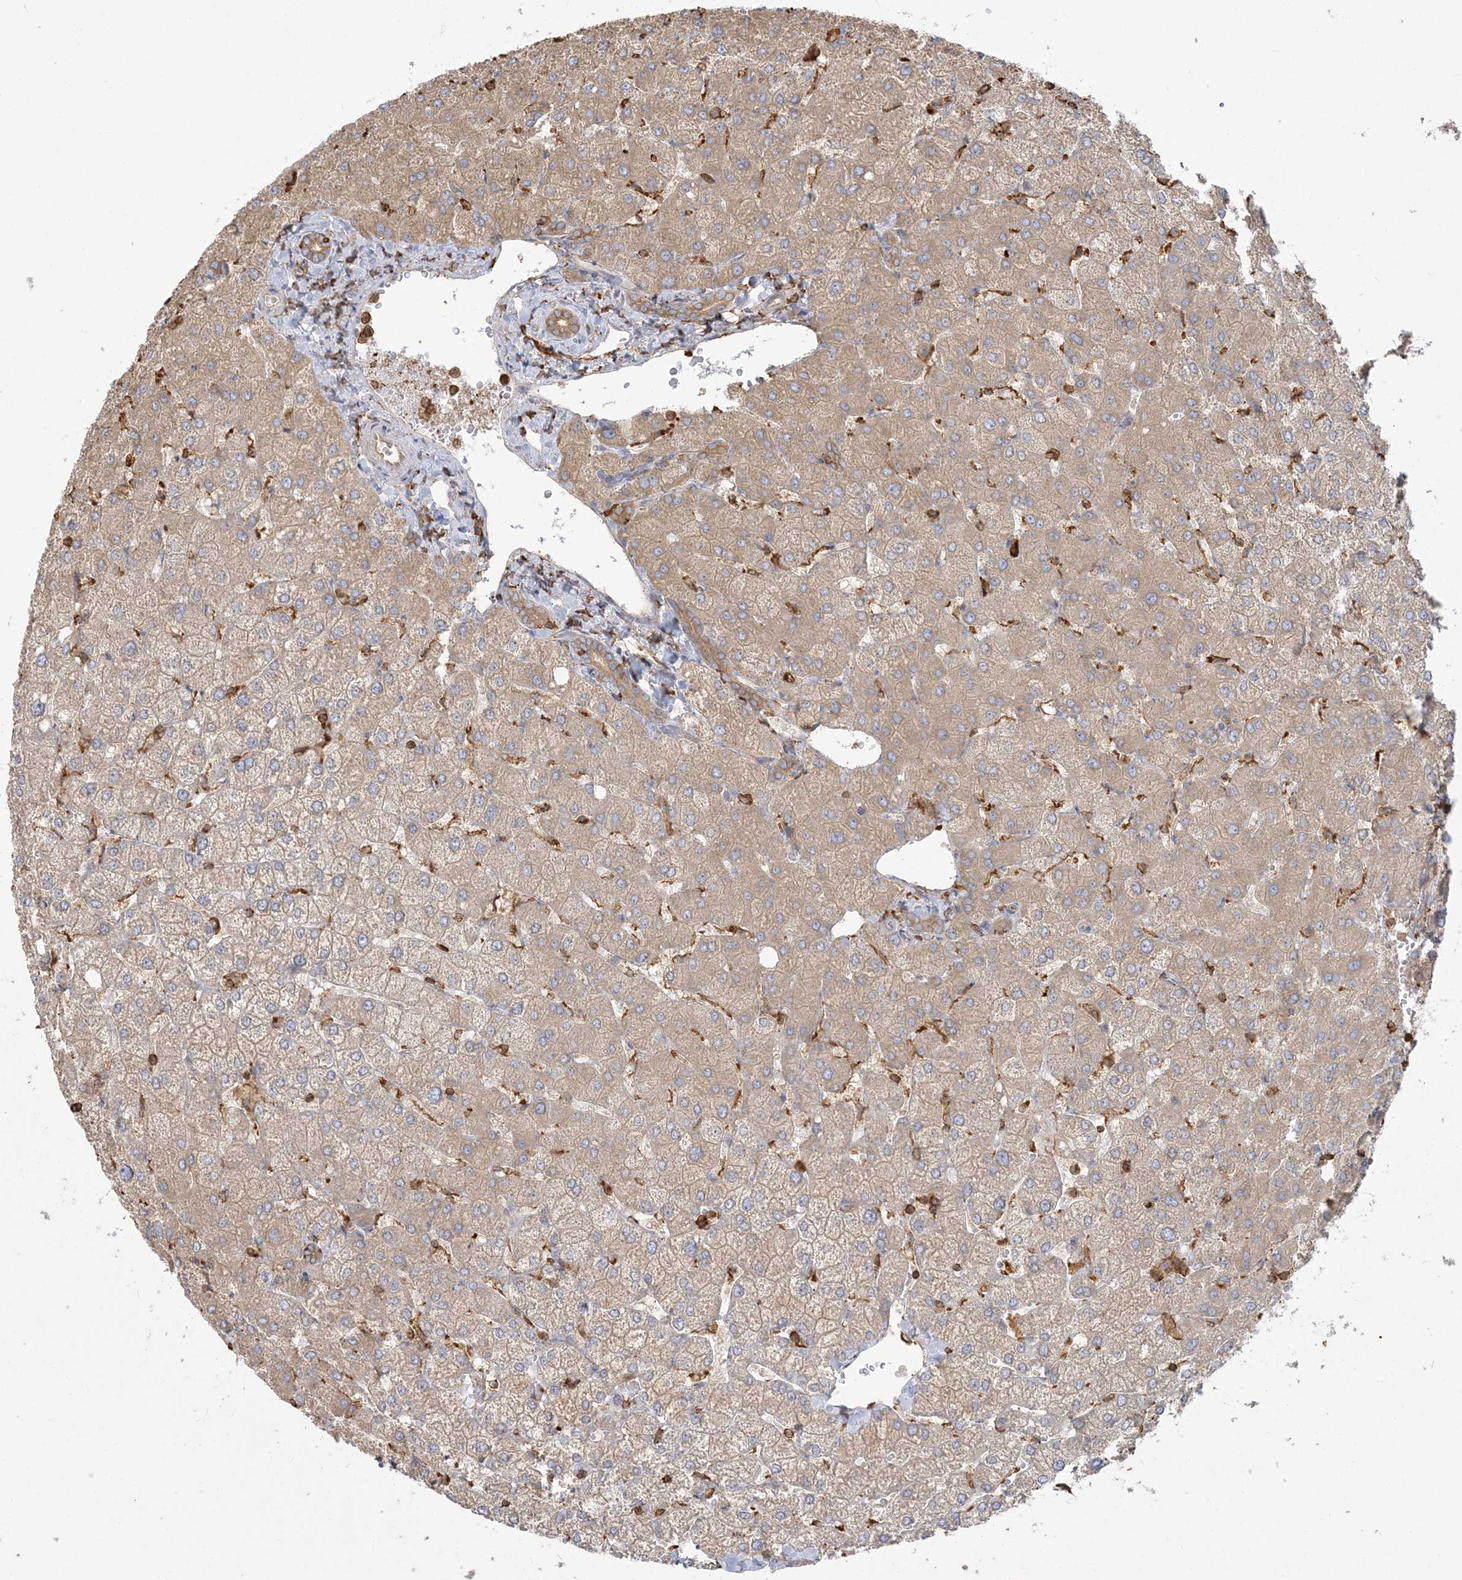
{"staining": {"intensity": "moderate", "quantity": ">75%", "location": "cytoplasmic/membranous"}, "tissue": "liver", "cell_type": "Cholangiocytes", "image_type": "normal", "snomed": [{"axis": "morphology", "description": "Normal tissue, NOS"}, {"axis": "topography", "description": "Liver"}], "caption": "Protein expression analysis of normal liver demonstrates moderate cytoplasmic/membranous staining in approximately >75% of cholangiocytes. (DAB (3,3'-diaminobenzidine) = brown stain, brightfield microscopy at high magnification).", "gene": "ANKS1A", "patient": {"sex": "female", "age": 54}}